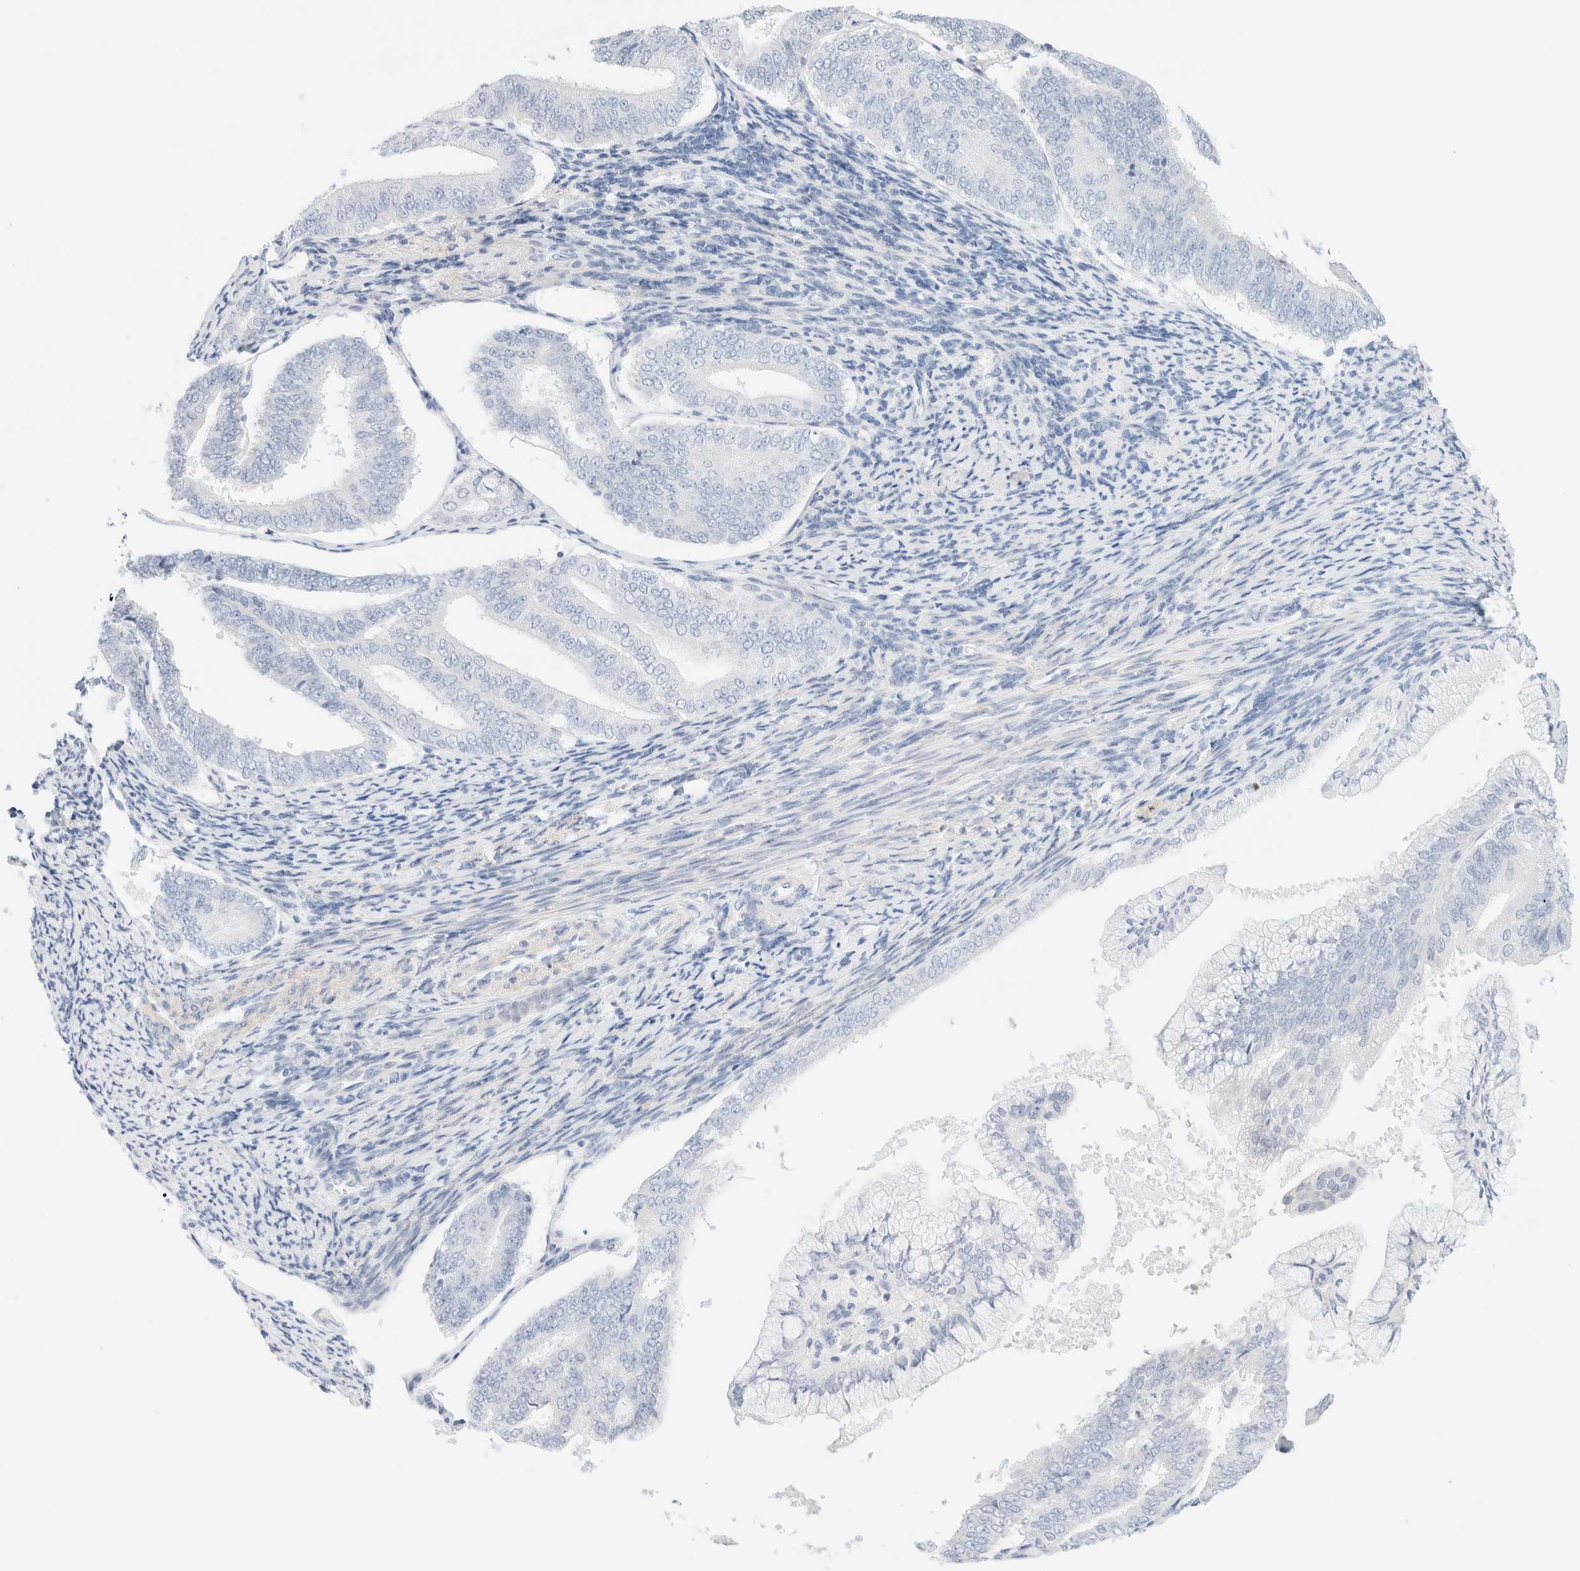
{"staining": {"intensity": "negative", "quantity": "none", "location": "none"}, "tissue": "endometrial cancer", "cell_type": "Tumor cells", "image_type": "cancer", "snomed": [{"axis": "morphology", "description": "Adenocarcinoma, NOS"}, {"axis": "topography", "description": "Endometrium"}], "caption": "IHC micrograph of endometrial cancer stained for a protein (brown), which demonstrates no positivity in tumor cells.", "gene": "DPYS", "patient": {"sex": "female", "age": 63}}